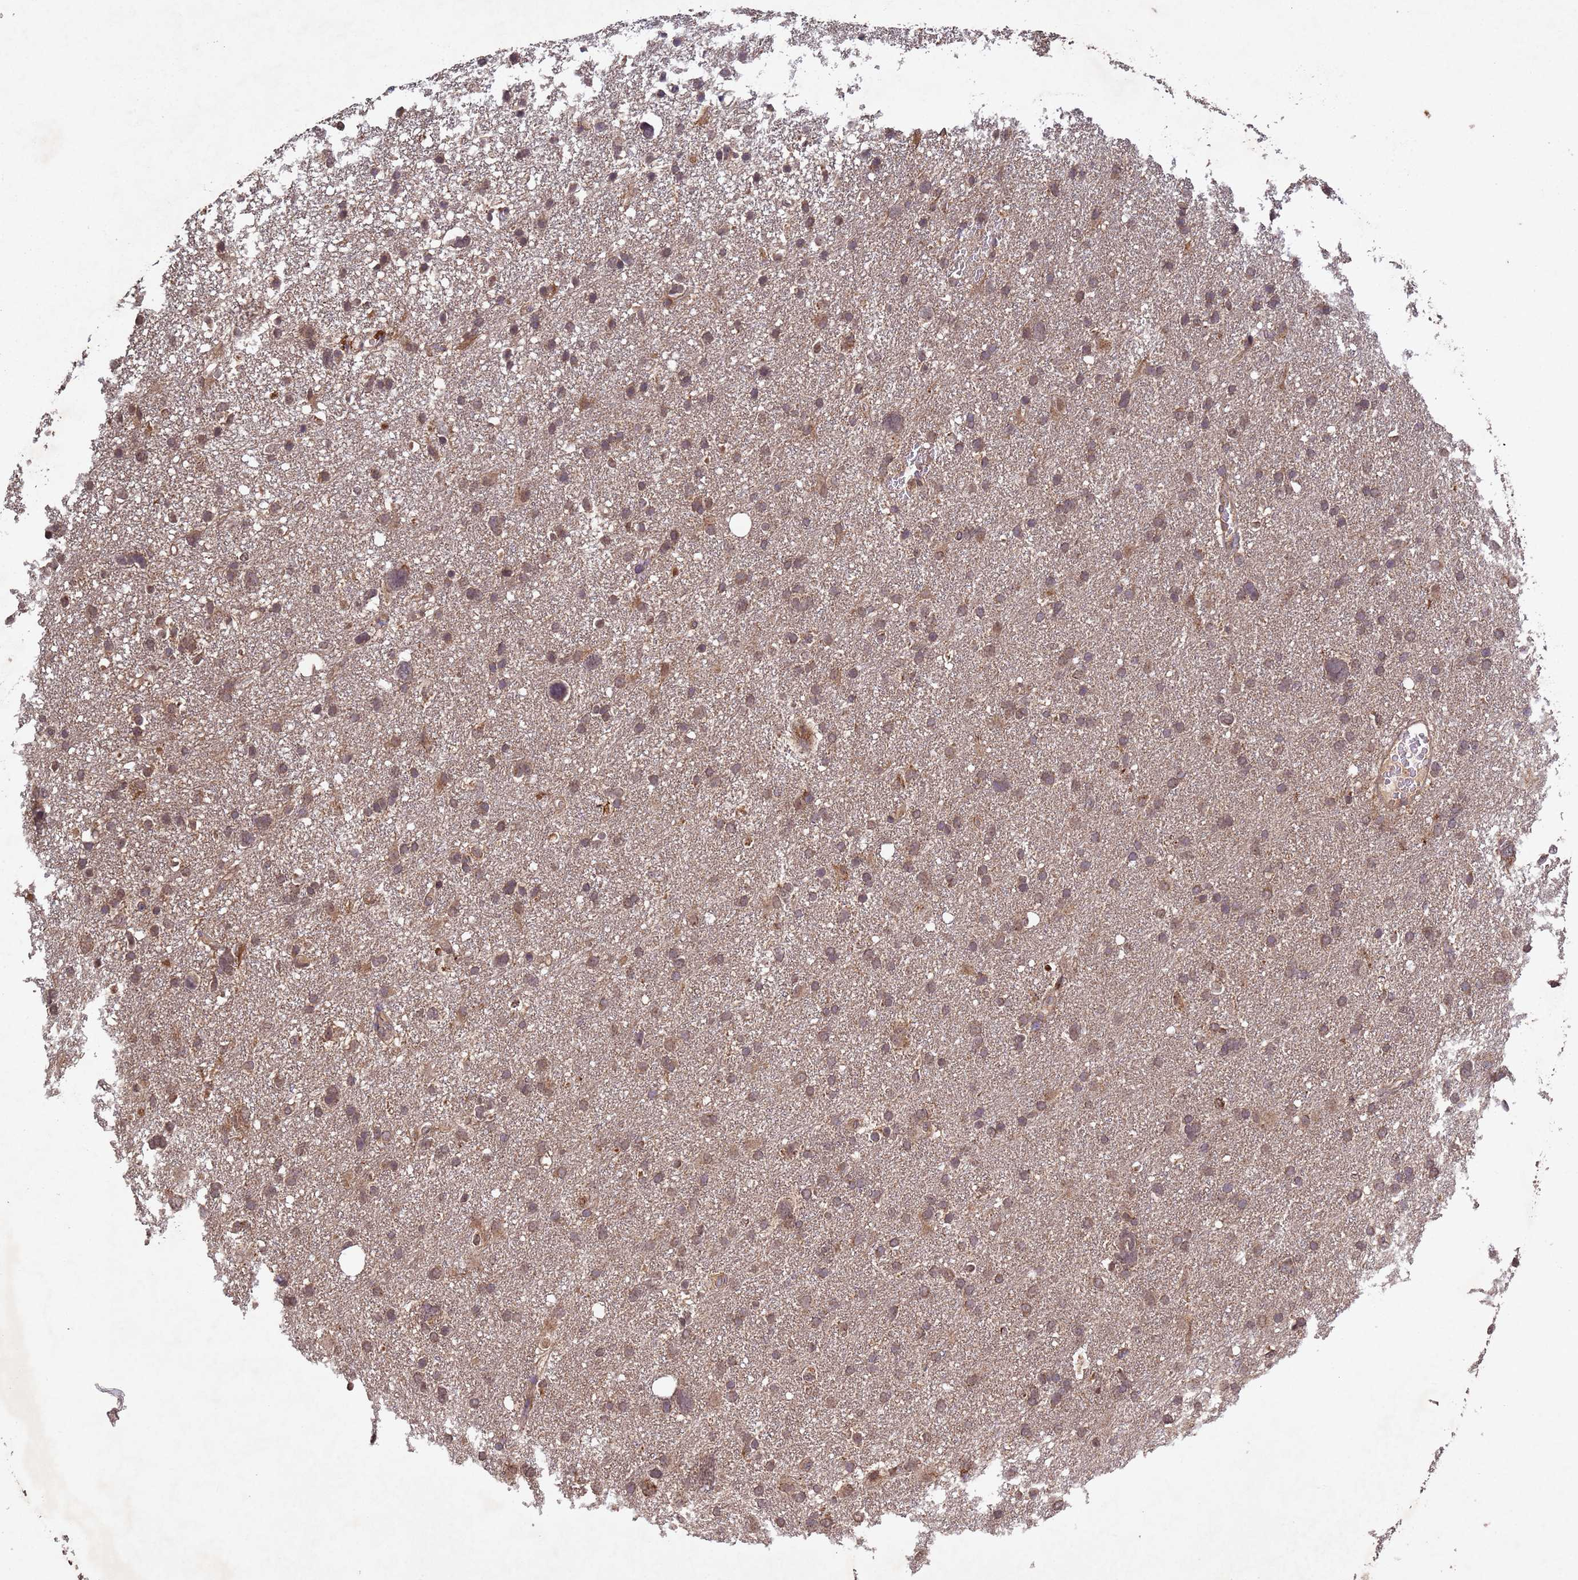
{"staining": {"intensity": "moderate", "quantity": ">75%", "location": "cytoplasmic/membranous"}, "tissue": "glioma", "cell_type": "Tumor cells", "image_type": "cancer", "snomed": [{"axis": "morphology", "description": "Glioma, malignant, High grade"}, {"axis": "topography", "description": "Brain"}], "caption": "Glioma tissue displays moderate cytoplasmic/membranous expression in about >75% of tumor cells The staining was performed using DAB (3,3'-diaminobenzidine), with brown indicating positive protein expression. Nuclei are stained blue with hematoxylin.", "gene": "FASTKD1", "patient": {"sex": "male", "age": 61}}